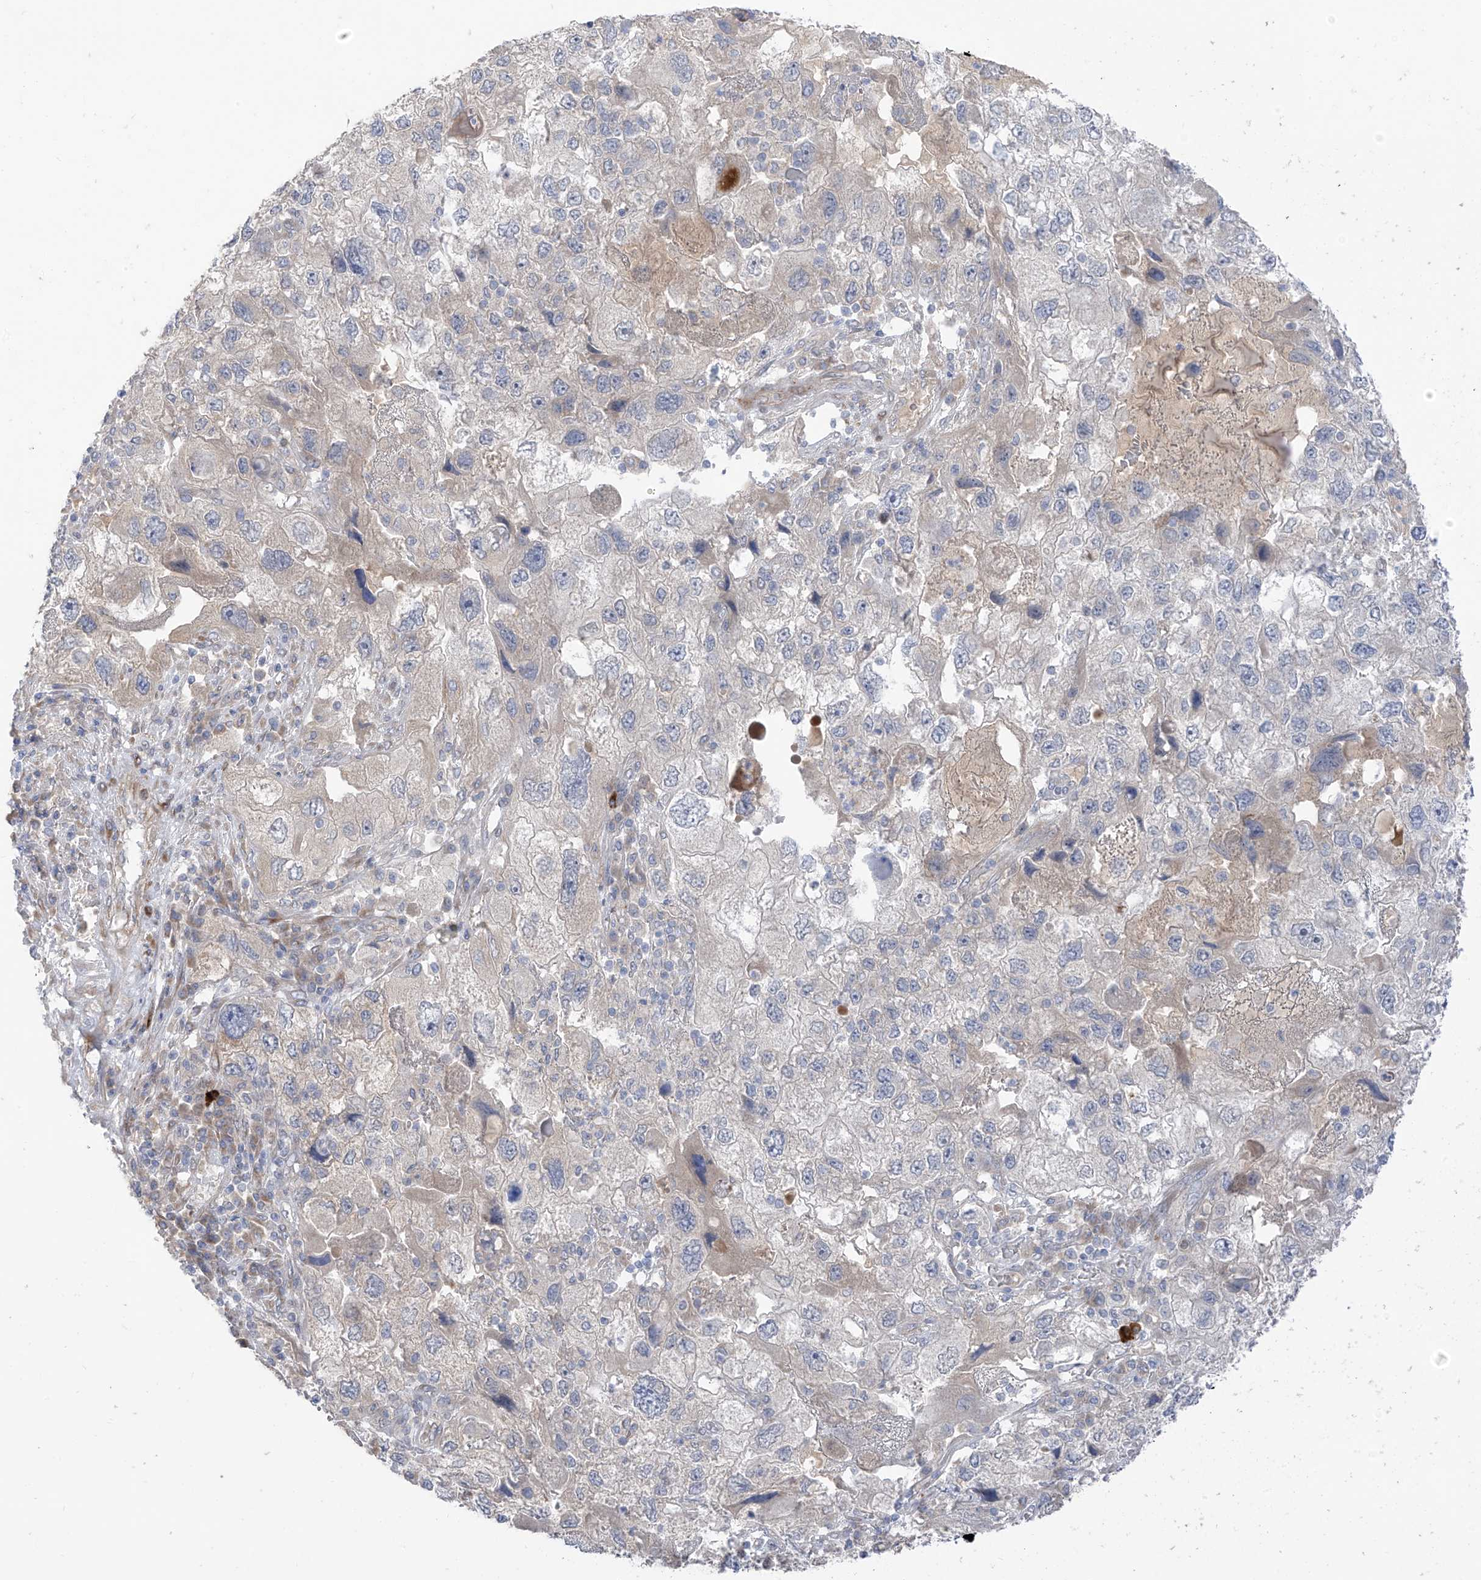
{"staining": {"intensity": "negative", "quantity": "none", "location": "none"}, "tissue": "endometrial cancer", "cell_type": "Tumor cells", "image_type": "cancer", "snomed": [{"axis": "morphology", "description": "Adenocarcinoma, NOS"}, {"axis": "topography", "description": "Endometrium"}], "caption": "Immunohistochemical staining of endometrial cancer (adenocarcinoma) demonstrates no significant positivity in tumor cells.", "gene": "NALCN", "patient": {"sex": "female", "age": 49}}